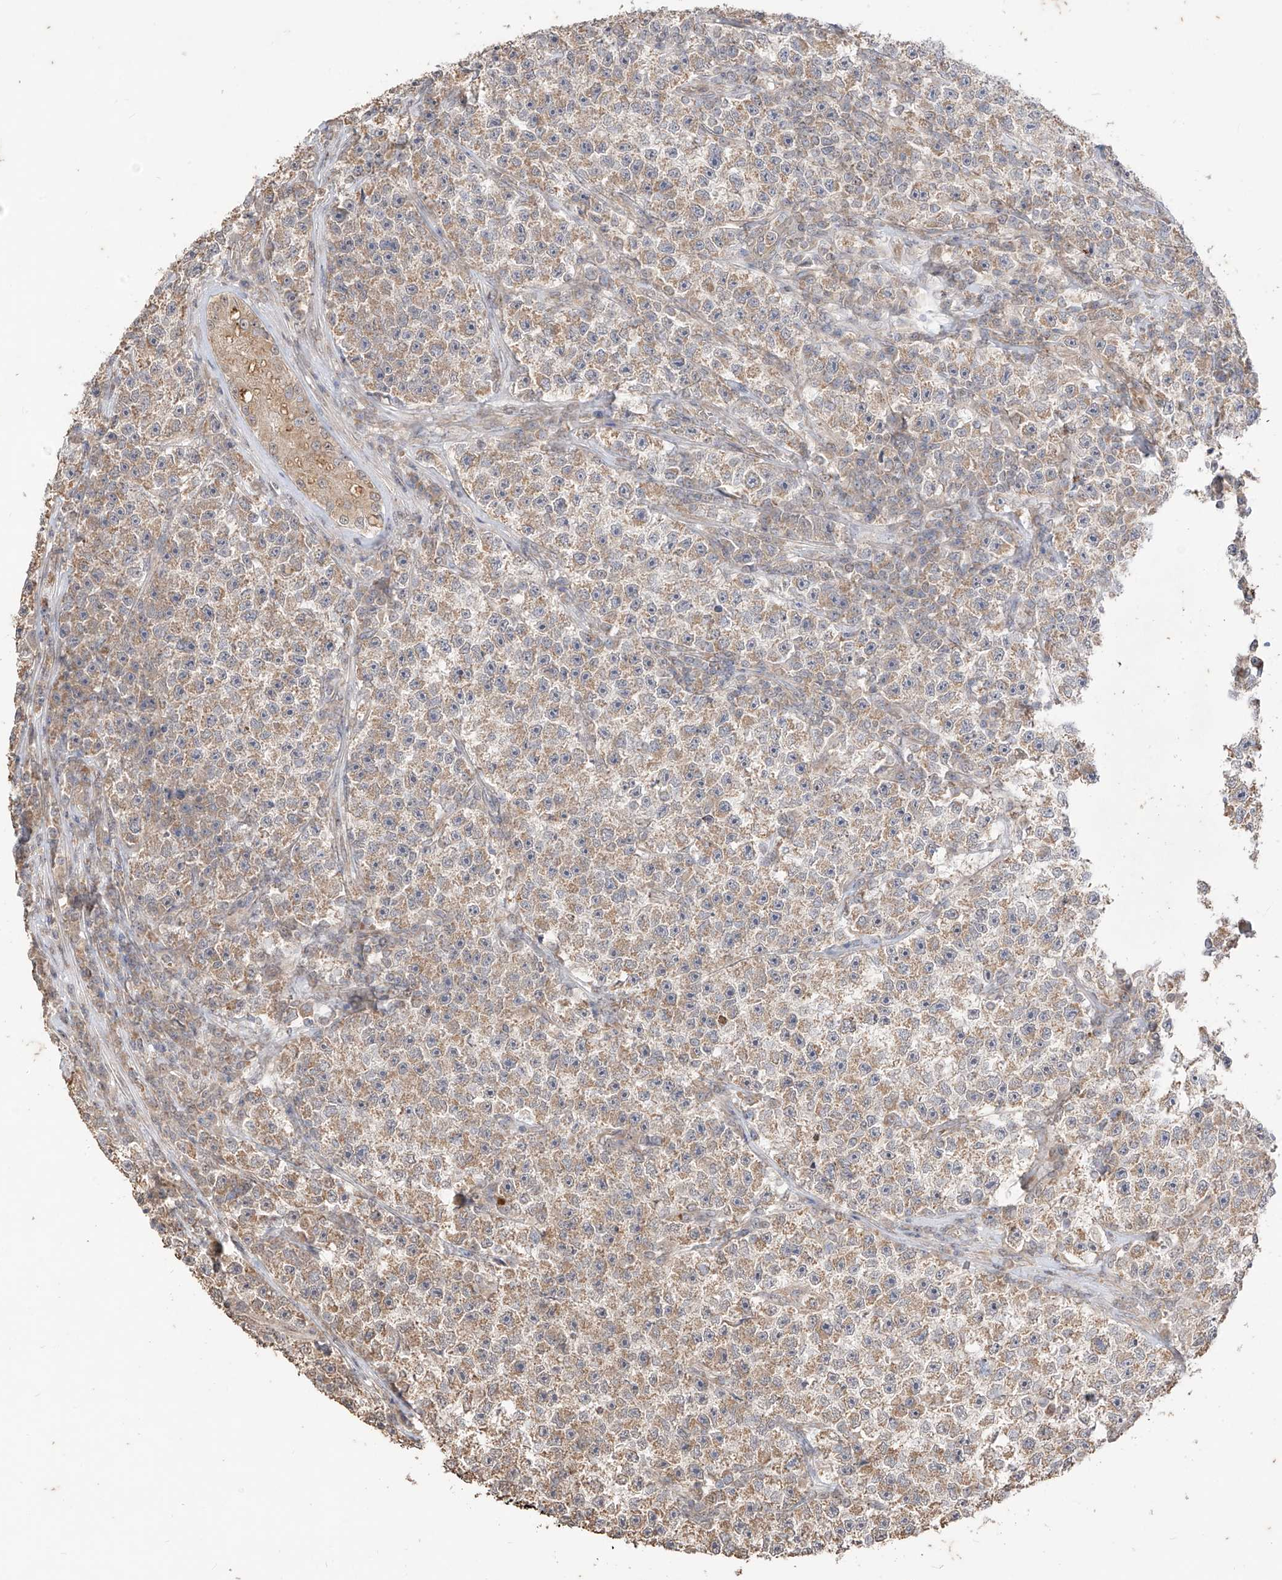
{"staining": {"intensity": "weak", "quantity": ">75%", "location": "cytoplasmic/membranous"}, "tissue": "testis cancer", "cell_type": "Tumor cells", "image_type": "cancer", "snomed": [{"axis": "morphology", "description": "Seminoma, NOS"}, {"axis": "topography", "description": "Testis"}], "caption": "The immunohistochemical stain shows weak cytoplasmic/membranous staining in tumor cells of testis cancer (seminoma) tissue. (Stains: DAB in brown, nuclei in blue, Microscopy: brightfield microscopy at high magnification).", "gene": "MTUS2", "patient": {"sex": "male", "age": 22}}